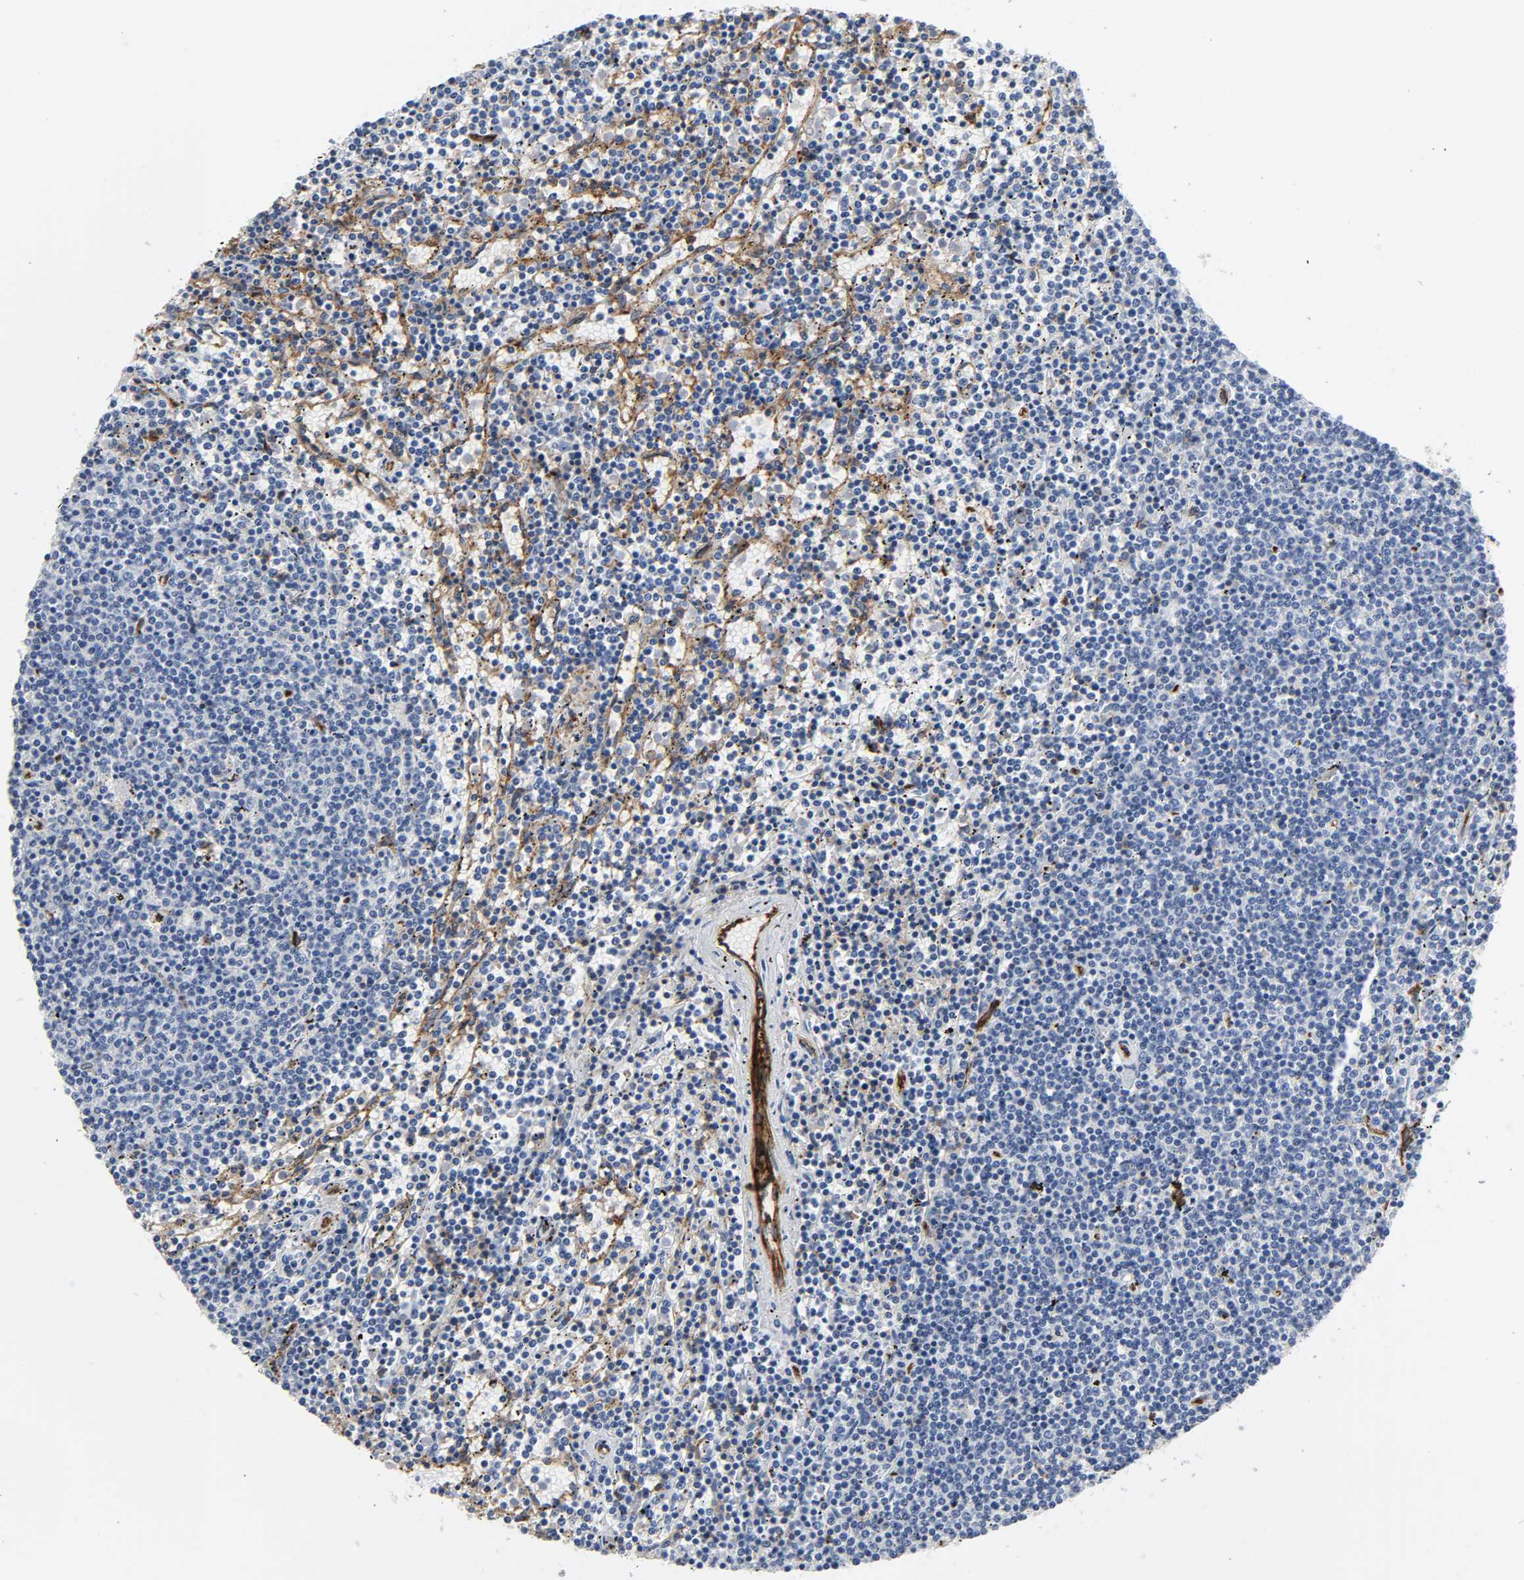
{"staining": {"intensity": "negative", "quantity": "none", "location": "none"}, "tissue": "lymphoma", "cell_type": "Tumor cells", "image_type": "cancer", "snomed": [{"axis": "morphology", "description": "Malignant lymphoma, non-Hodgkin's type, Low grade"}, {"axis": "topography", "description": "Spleen"}], "caption": "Protein analysis of malignant lymphoma, non-Hodgkin's type (low-grade) displays no significant positivity in tumor cells.", "gene": "PECAM1", "patient": {"sex": "female", "age": 50}}